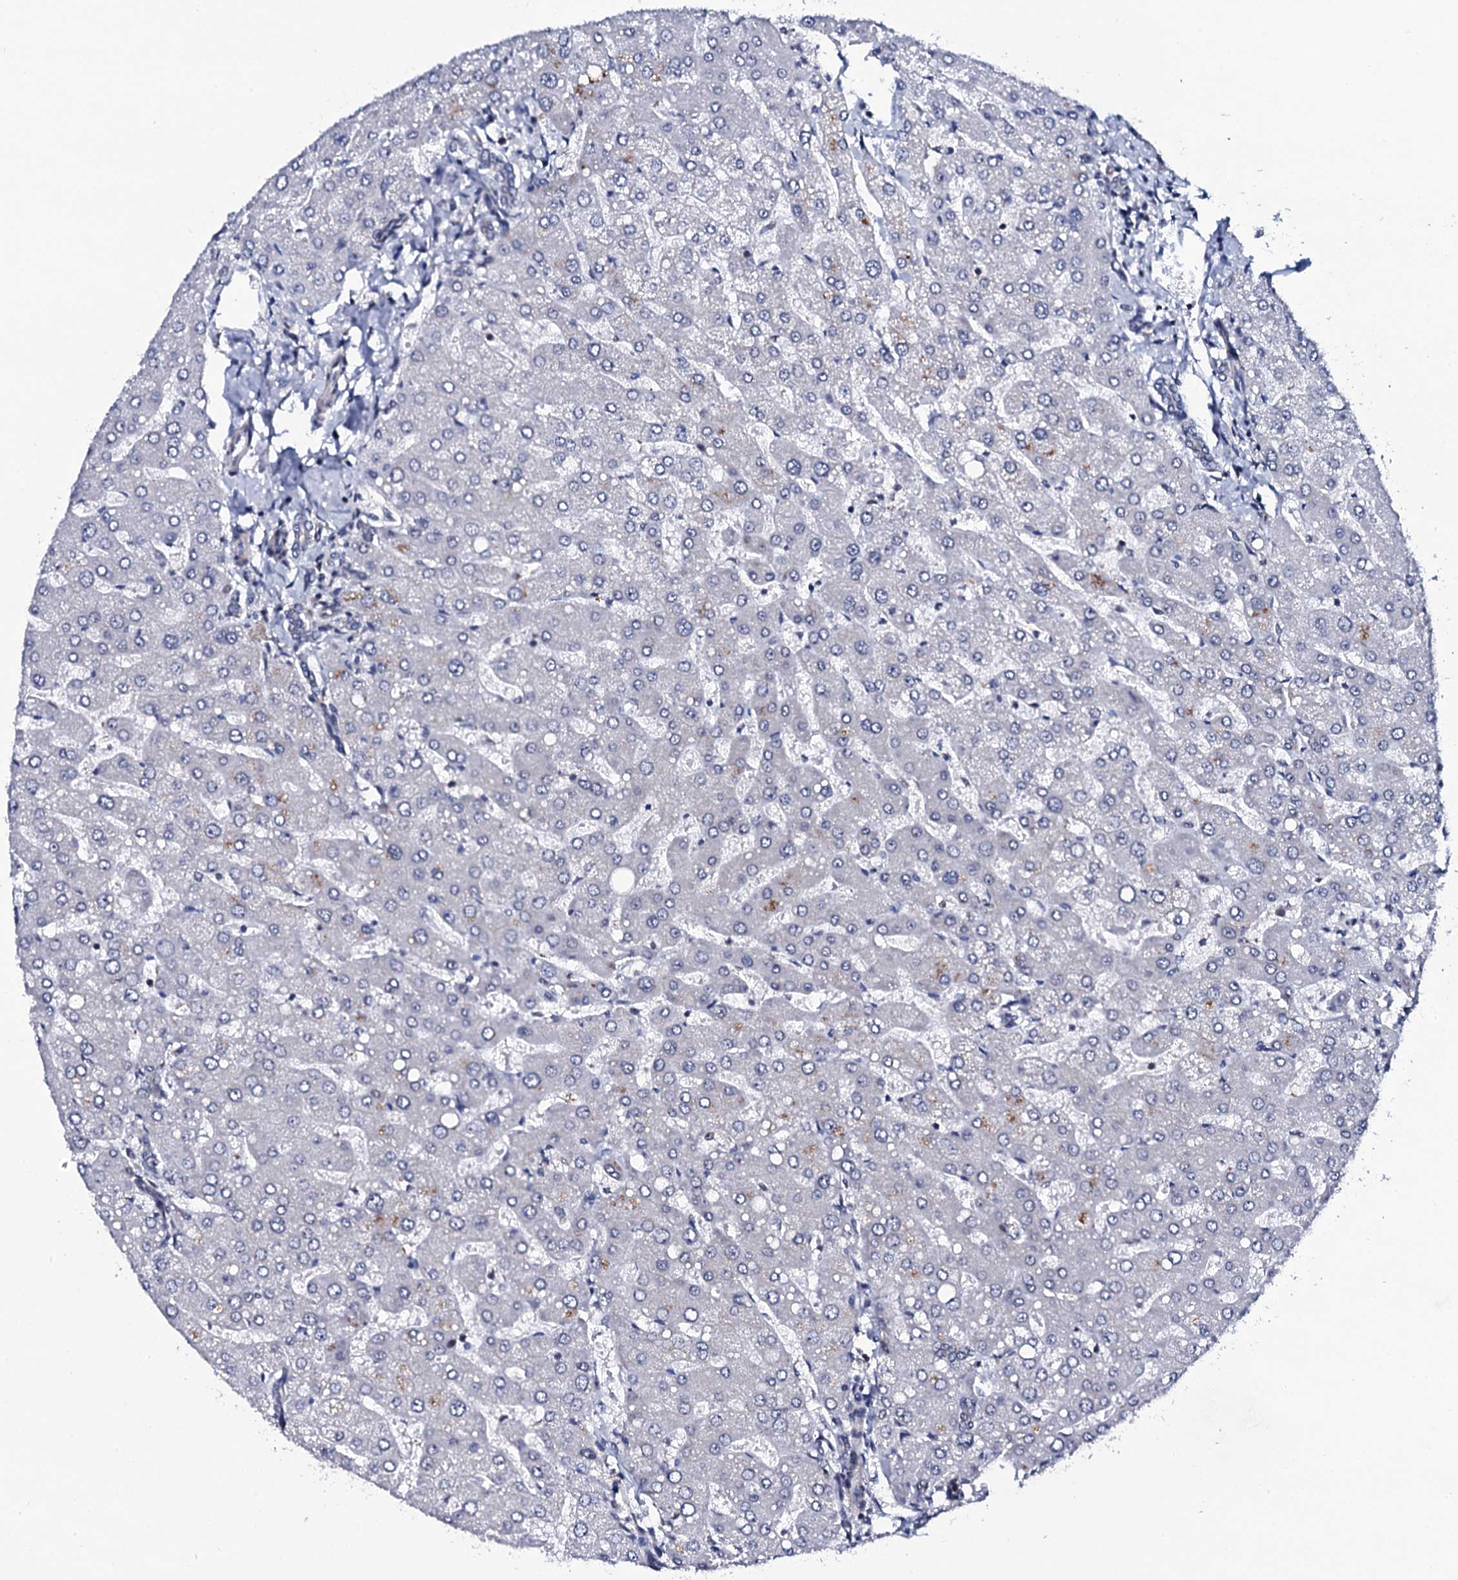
{"staining": {"intensity": "negative", "quantity": "none", "location": "none"}, "tissue": "liver", "cell_type": "Cholangiocytes", "image_type": "normal", "snomed": [{"axis": "morphology", "description": "Normal tissue, NOS"}, {"axis": "topography", "description": "Liver"}], "caption": "High magnification brightfield microscopy of unremarkable liver stained with DAB (brown) and counterstained with hematoxylin (blue): cholangiocytes show no significant expression.", "gene": "CWC15", "patient": {"sex": "male", "age": 55}}